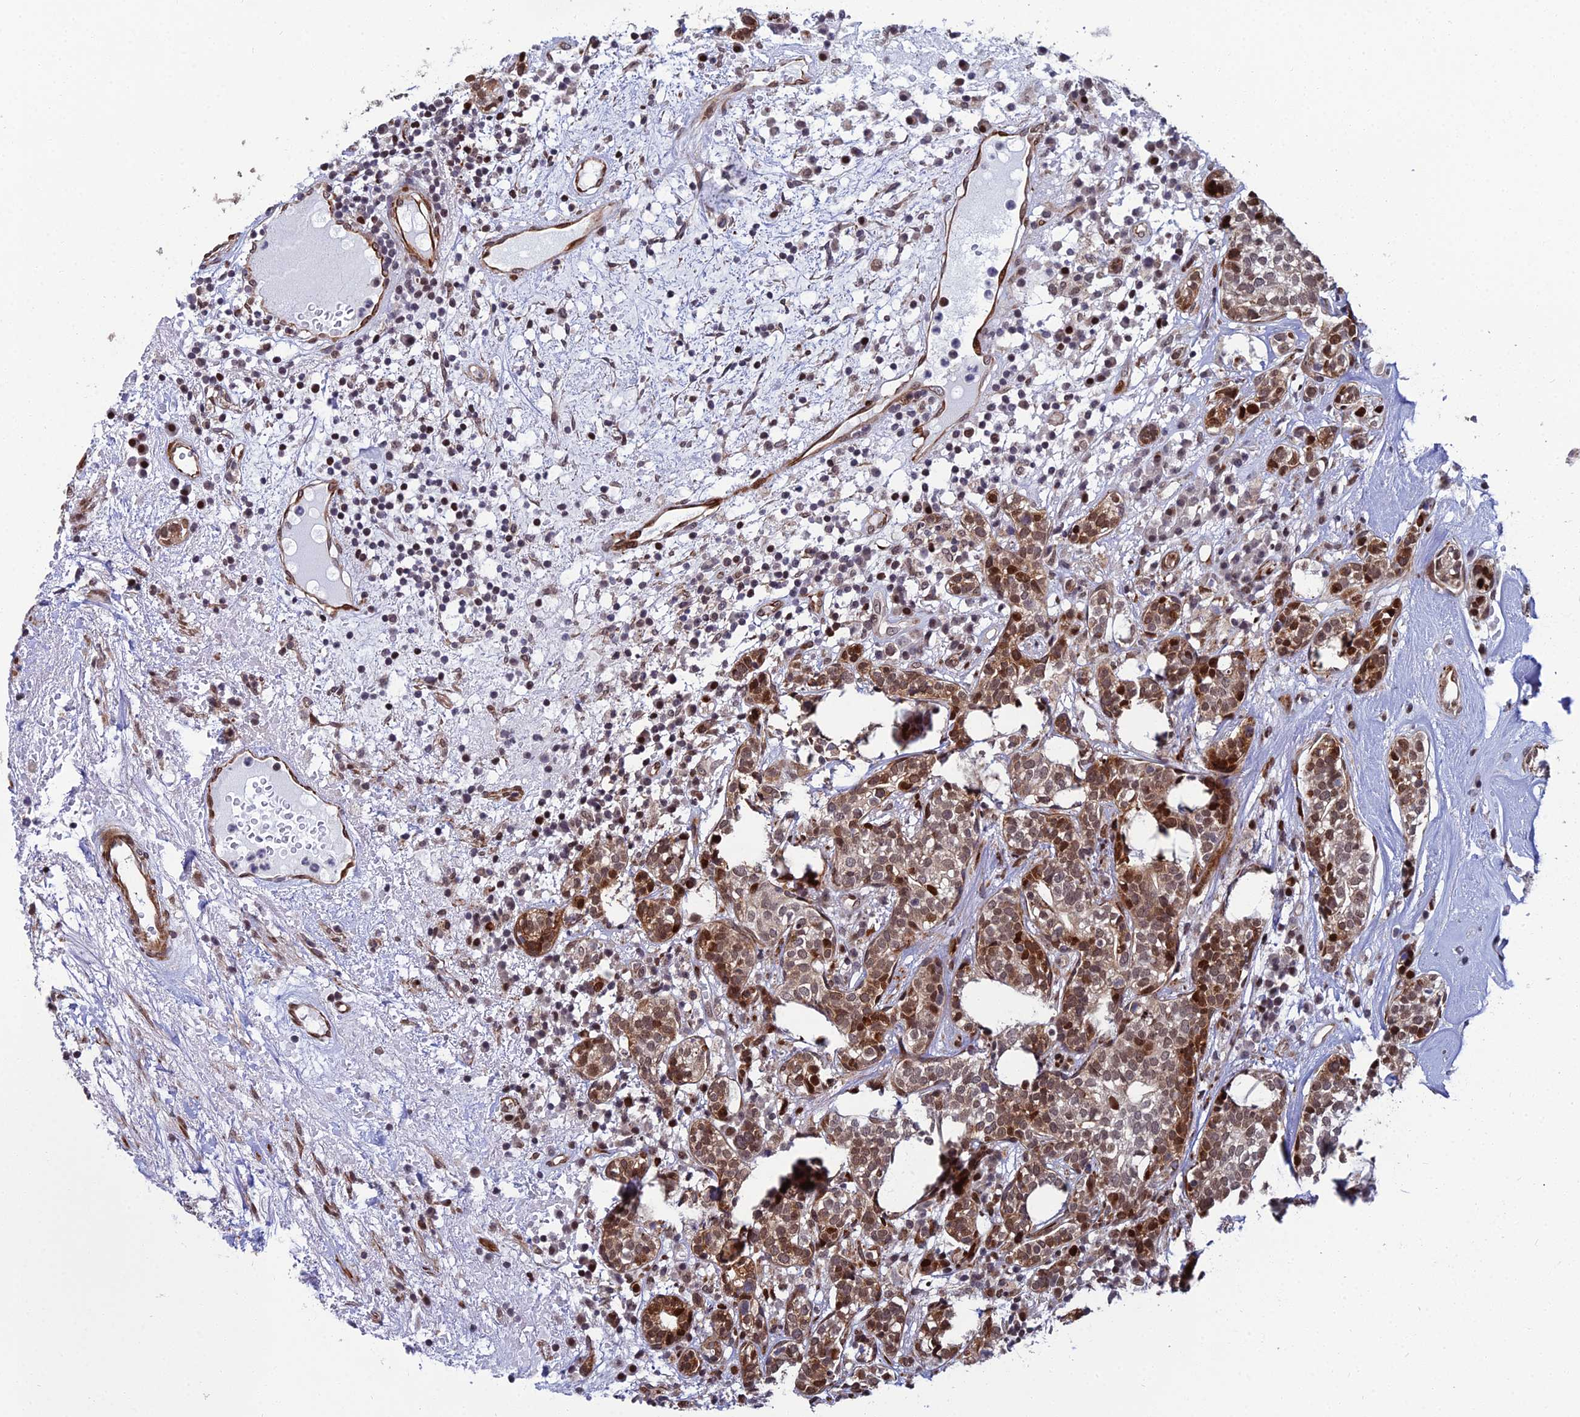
{"staining": {"intensity": "strong", "quantity": "25%-75%", "location": "cytoplasmic/membranous,nuclear"}, "tissue": "head and neck cancer", "cell_type": "Tumor cells", "image_type": "cancer", "snomed": [{"axis": "morphology", "description": "Adenocarcinoma, NOS"}, {"axis": "topography", "description": "Salivary gland"}, {"axis": "topography", "description": "Head-Neck"}], "caption": "This micrograph demonstrates immunohistochemistry staining of adenocarcinoma (head and neck), with high strong cytoplasmic/membranous and nuclear expression in approximately 25%-75% of tumor cells.", "gene": "ZNF668", "patient": {"sex": "female", "age": 65}}